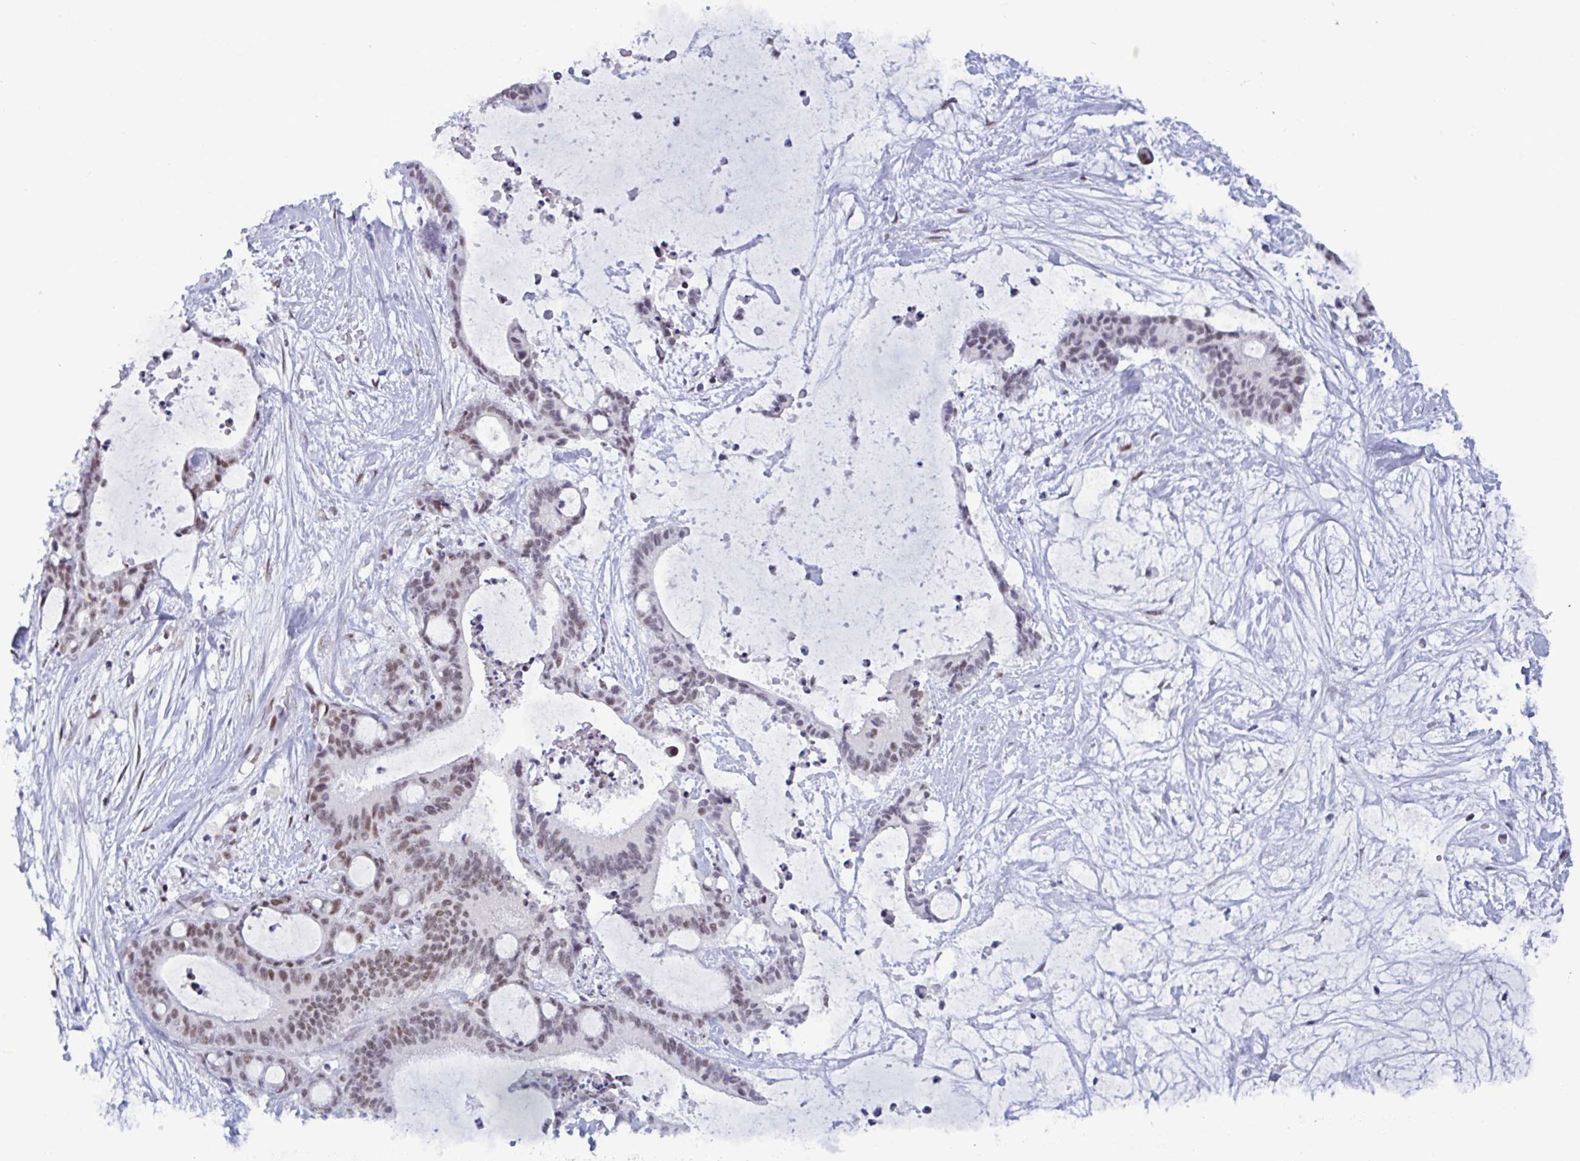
{"staining": {"intensity": "weak", "quantity": "25%-75%", "location": "nuclear"}, "tissue": "liver cancer", "cell_type": "Tumor cells", "image_type": "cancer", "snomed": [{"axis": "morphology", "description": "Normal tissue, NOS"}, {"axis": "morphology", "description": "Cholangiocarcinoma"}, {"axis": "topography", "description": "Liver"}, {"axis": "topography", "description": "Peripheral nerve tissue"}], "caption": "Human cholangiocarcinoma (liver) stained with a protein marker exhibits weak staining in tumor cells.", "gene": "PPP1R10", "patient": {"sex": "female", "age": 73}}